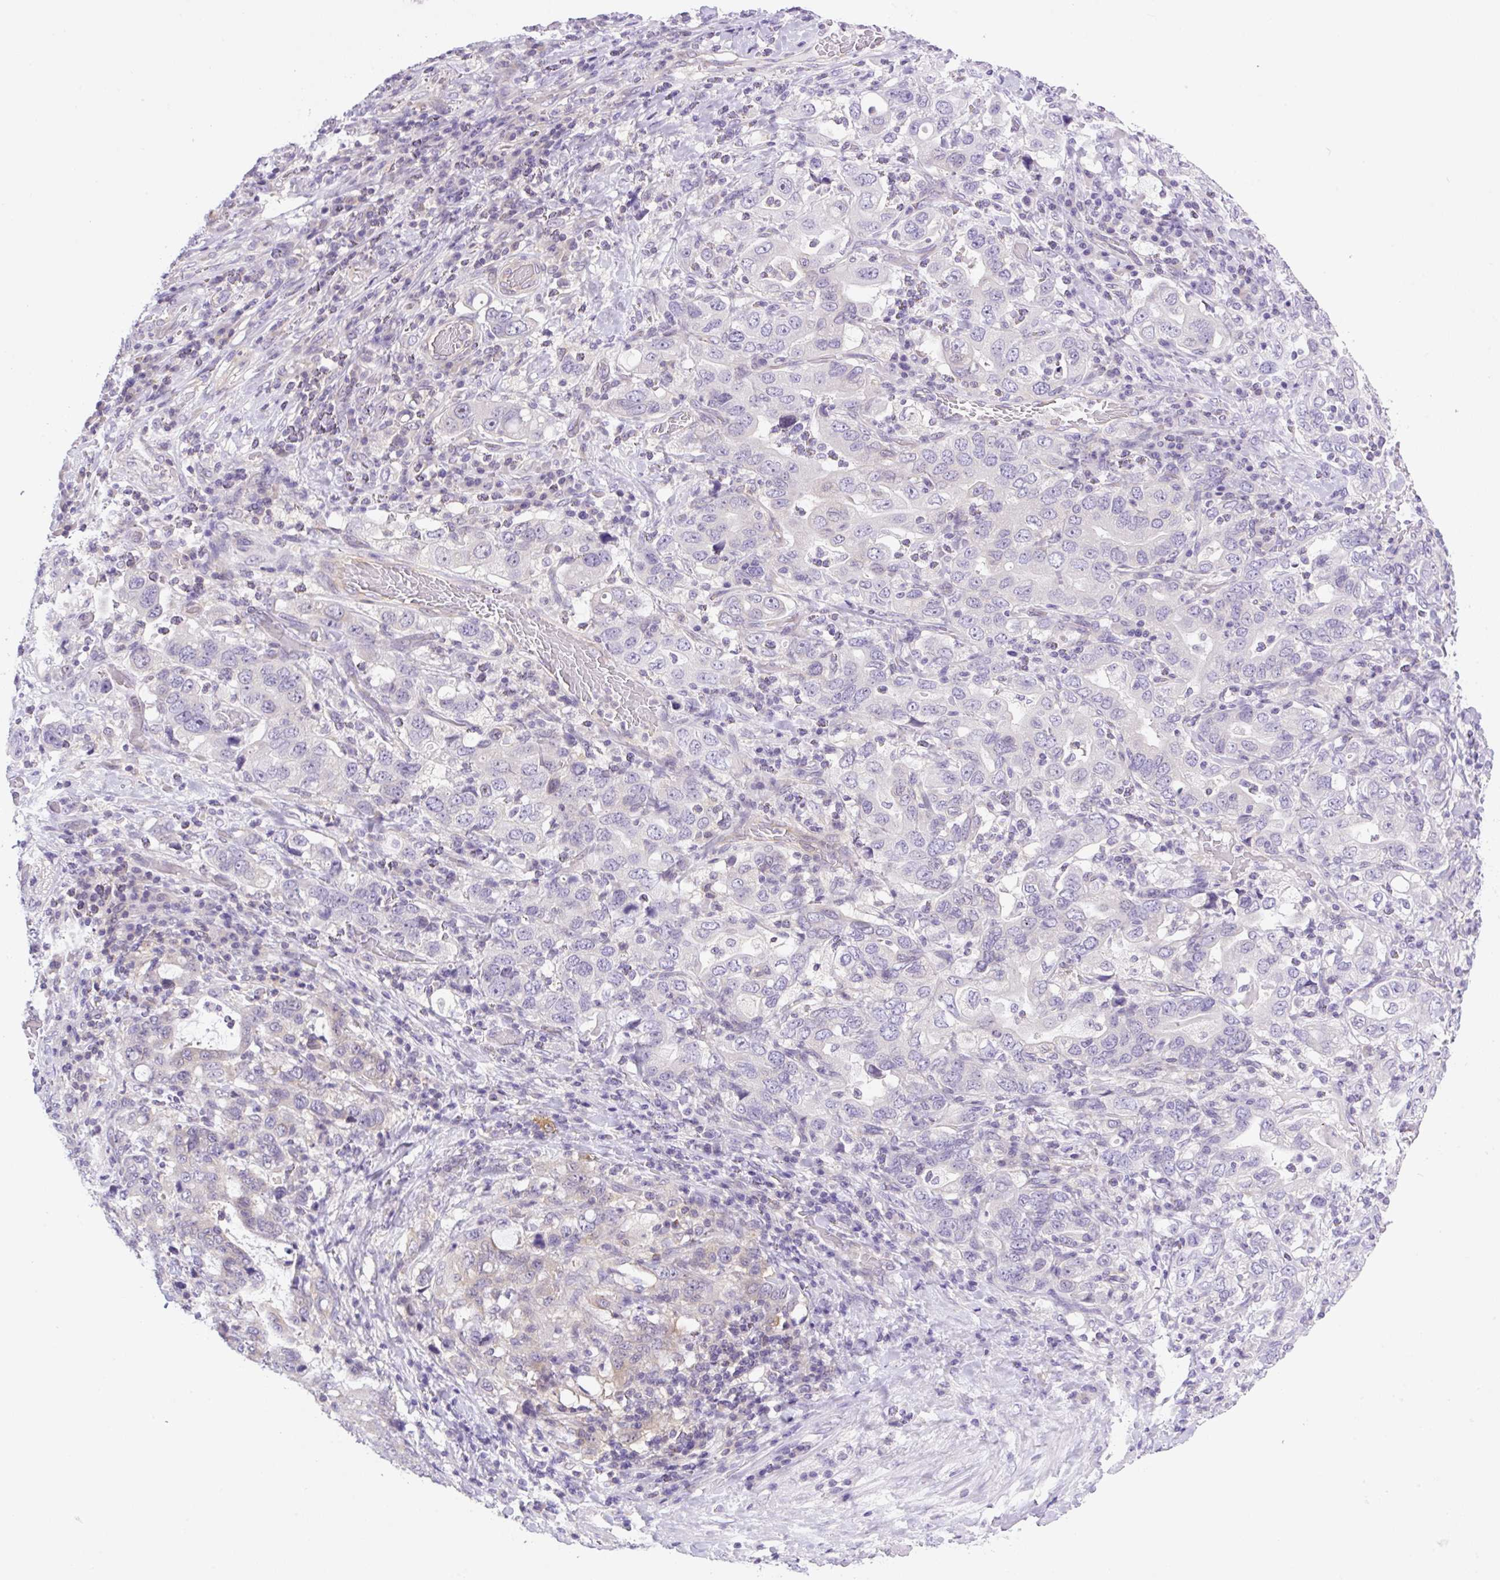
{"staining": {"intensity": "negative", "quantity": "none", "location": "none"}, "tissue": "stomach cancer", "cell_type": "Tumor cells", "image_type": "cancer", "snomed": [{"axis": "morphology", "description": "Adenocarcinoma, NOS"}, {"axis": "topography", "description": "Stomach, upper"}, {"axis": "topography", "description": "Stomach"}], "caption": "Photomicrograph shows no protein expression in tumor cells of stomach cancer (adenocarcinoma) tissue. (DAB IHC visualized using brightfield microscopy, high magnification).", "gene": "CAMK2B", "patient": {"sex": "male", "age": 62}}